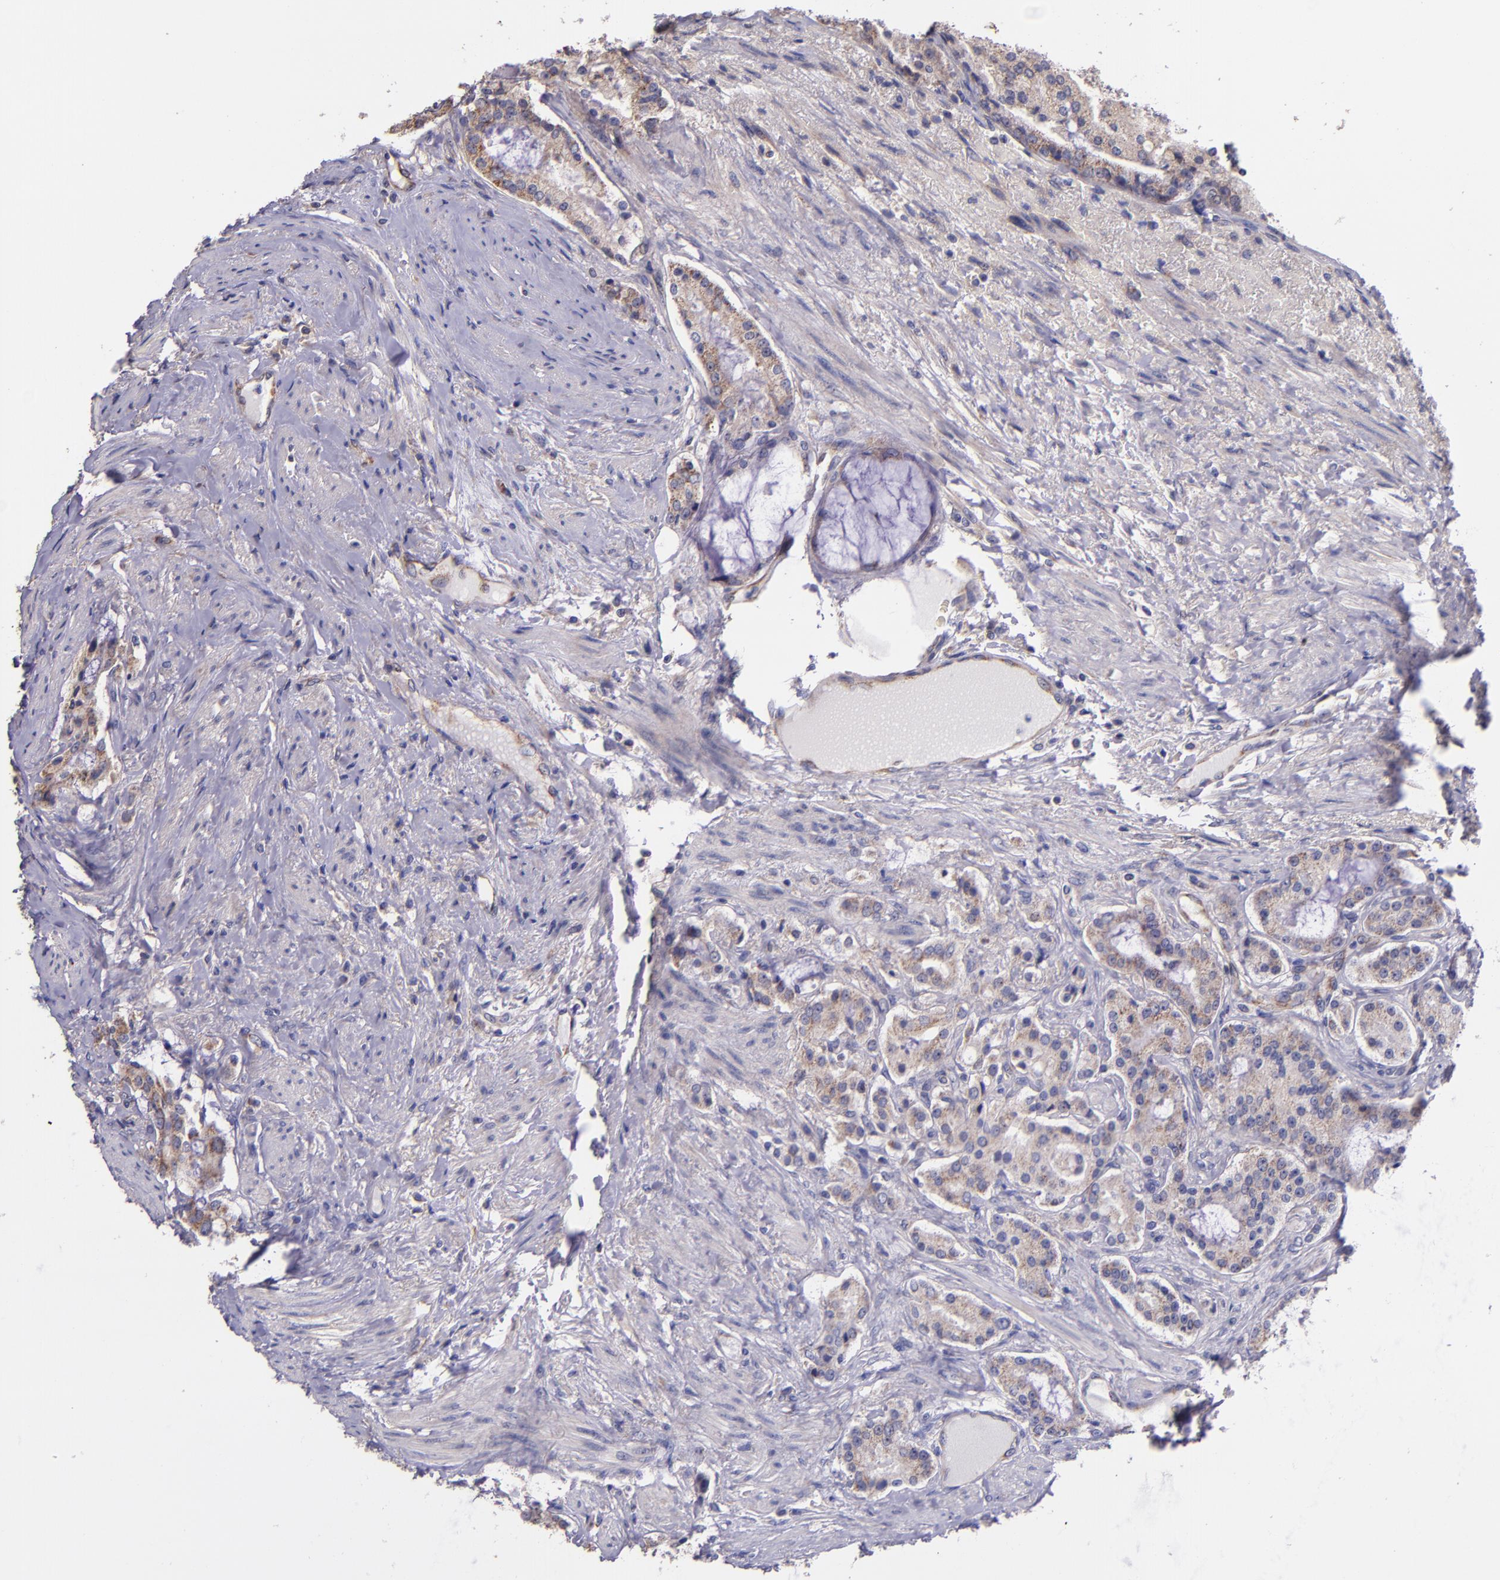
{"staining": {"intensity": "weak", "quantity": "25%-75%", "location": "cytoplasmic/membranous"}, "tissue": "prostate cancer", "cell_type": "Tumor cells", "image_type": "cancer", "snomed": [{"axis": "morphology", "description": "Adenocarcinoma, Medium grade"}, {"axis": "topography", "description": "Prostate"}], "caption": "Medium-grade adenocarcinoma (prostate) stained for a protein (brown) exhibits weak cytoplasmic/membranous positive expression in approximately 25%-75% of tumor cells.", "gene": "SHC1", "patient": {"sex": "male", "age": 72}}